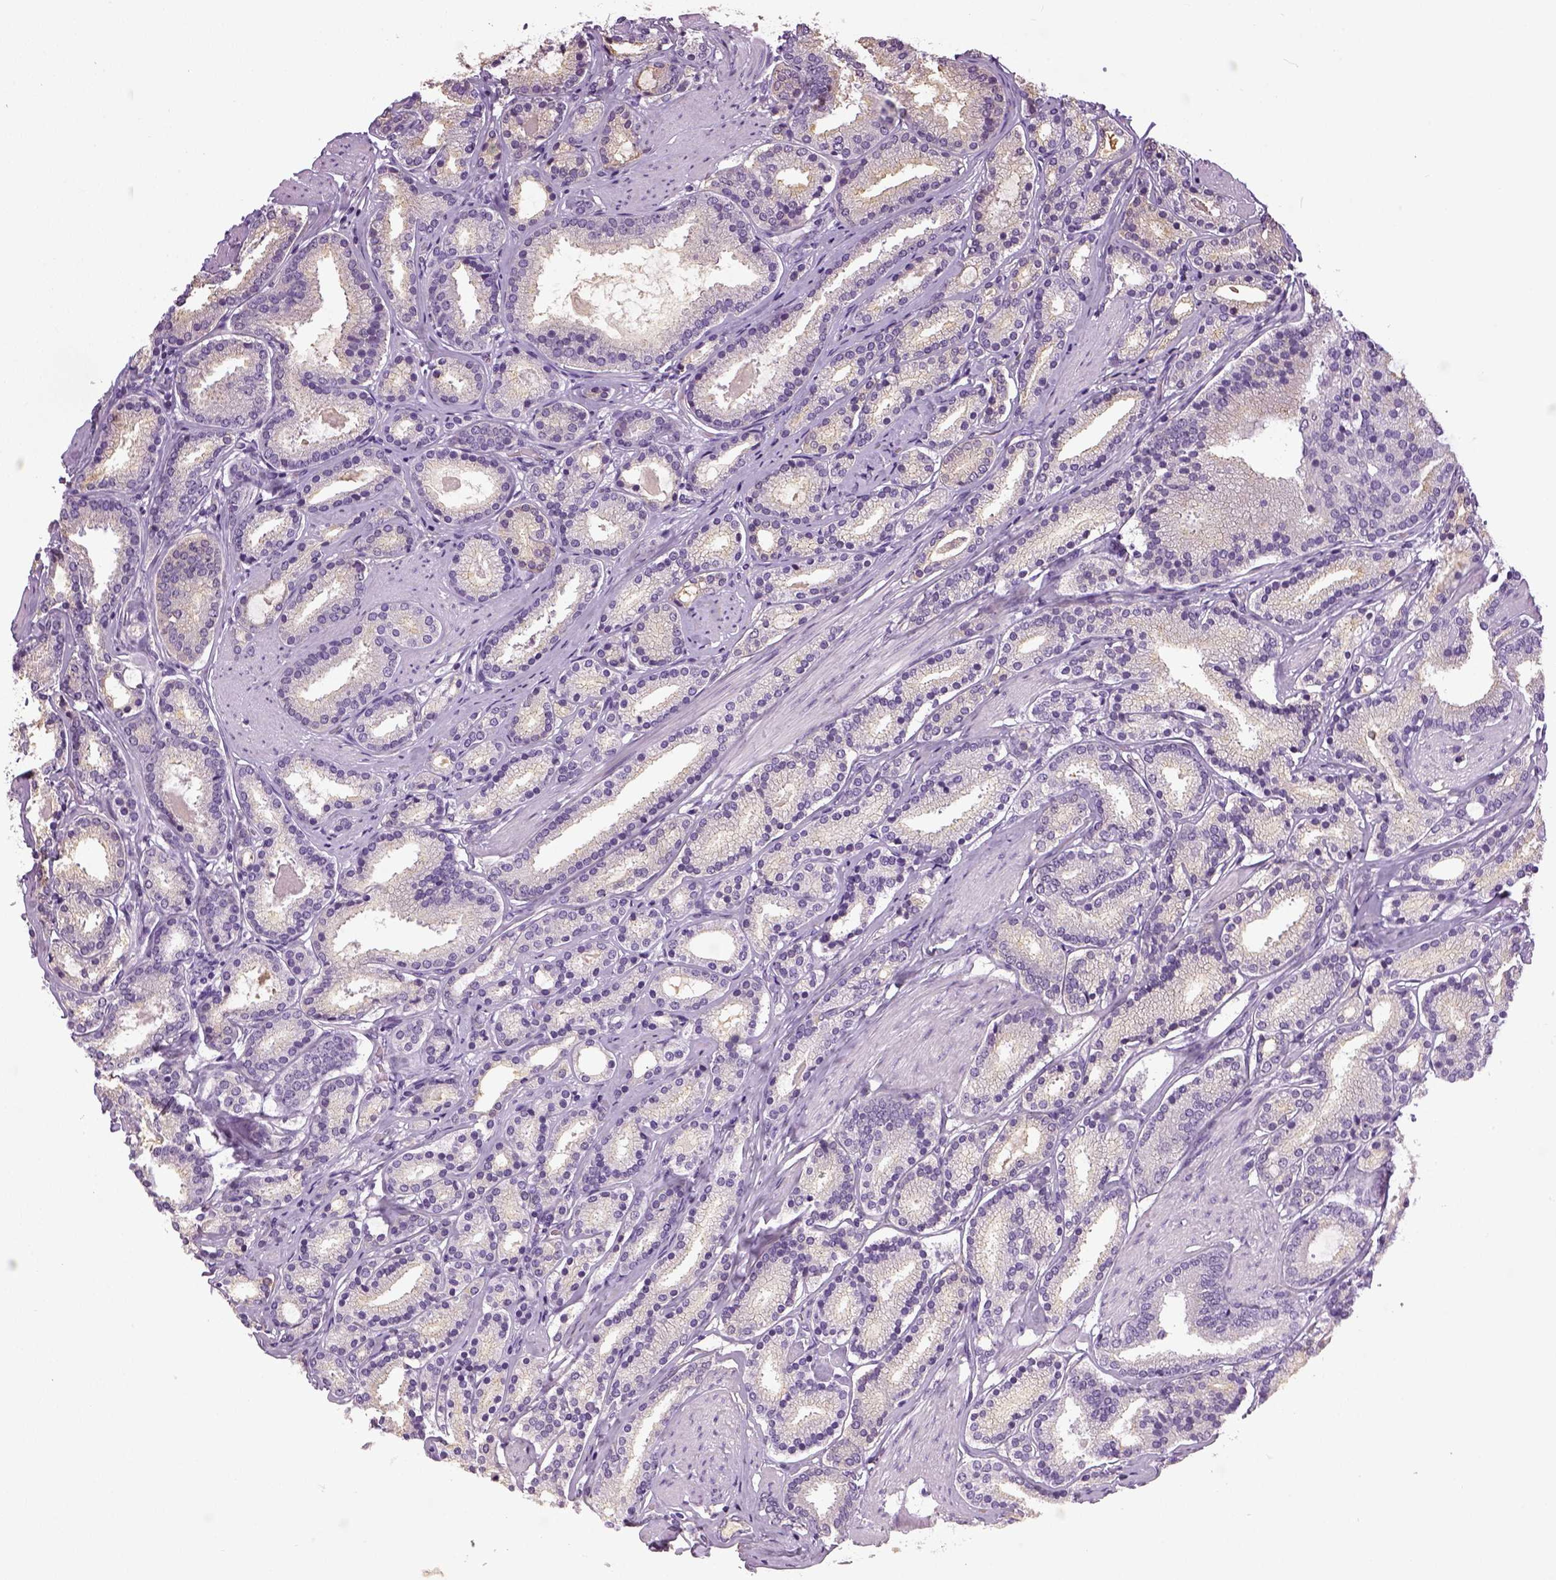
{"staining": {"intensity": "negative", "quantity": "none", "location": "none"}, "tissue": "prostate cancer", "cell_type": "Tumor cells", "image_type": "cancer", "snomed": [{"axis": "morphology", "description": "Adenocarcinoma, High grade"}, {"axis": "topography", "description": "Prostate"}], "caption": "Prostate cancer was stained to show a protein in brown. There is no significant expression in tumor cells.", "gene": "NECAB2", "patient": {"sex": "male", "age": 63}}